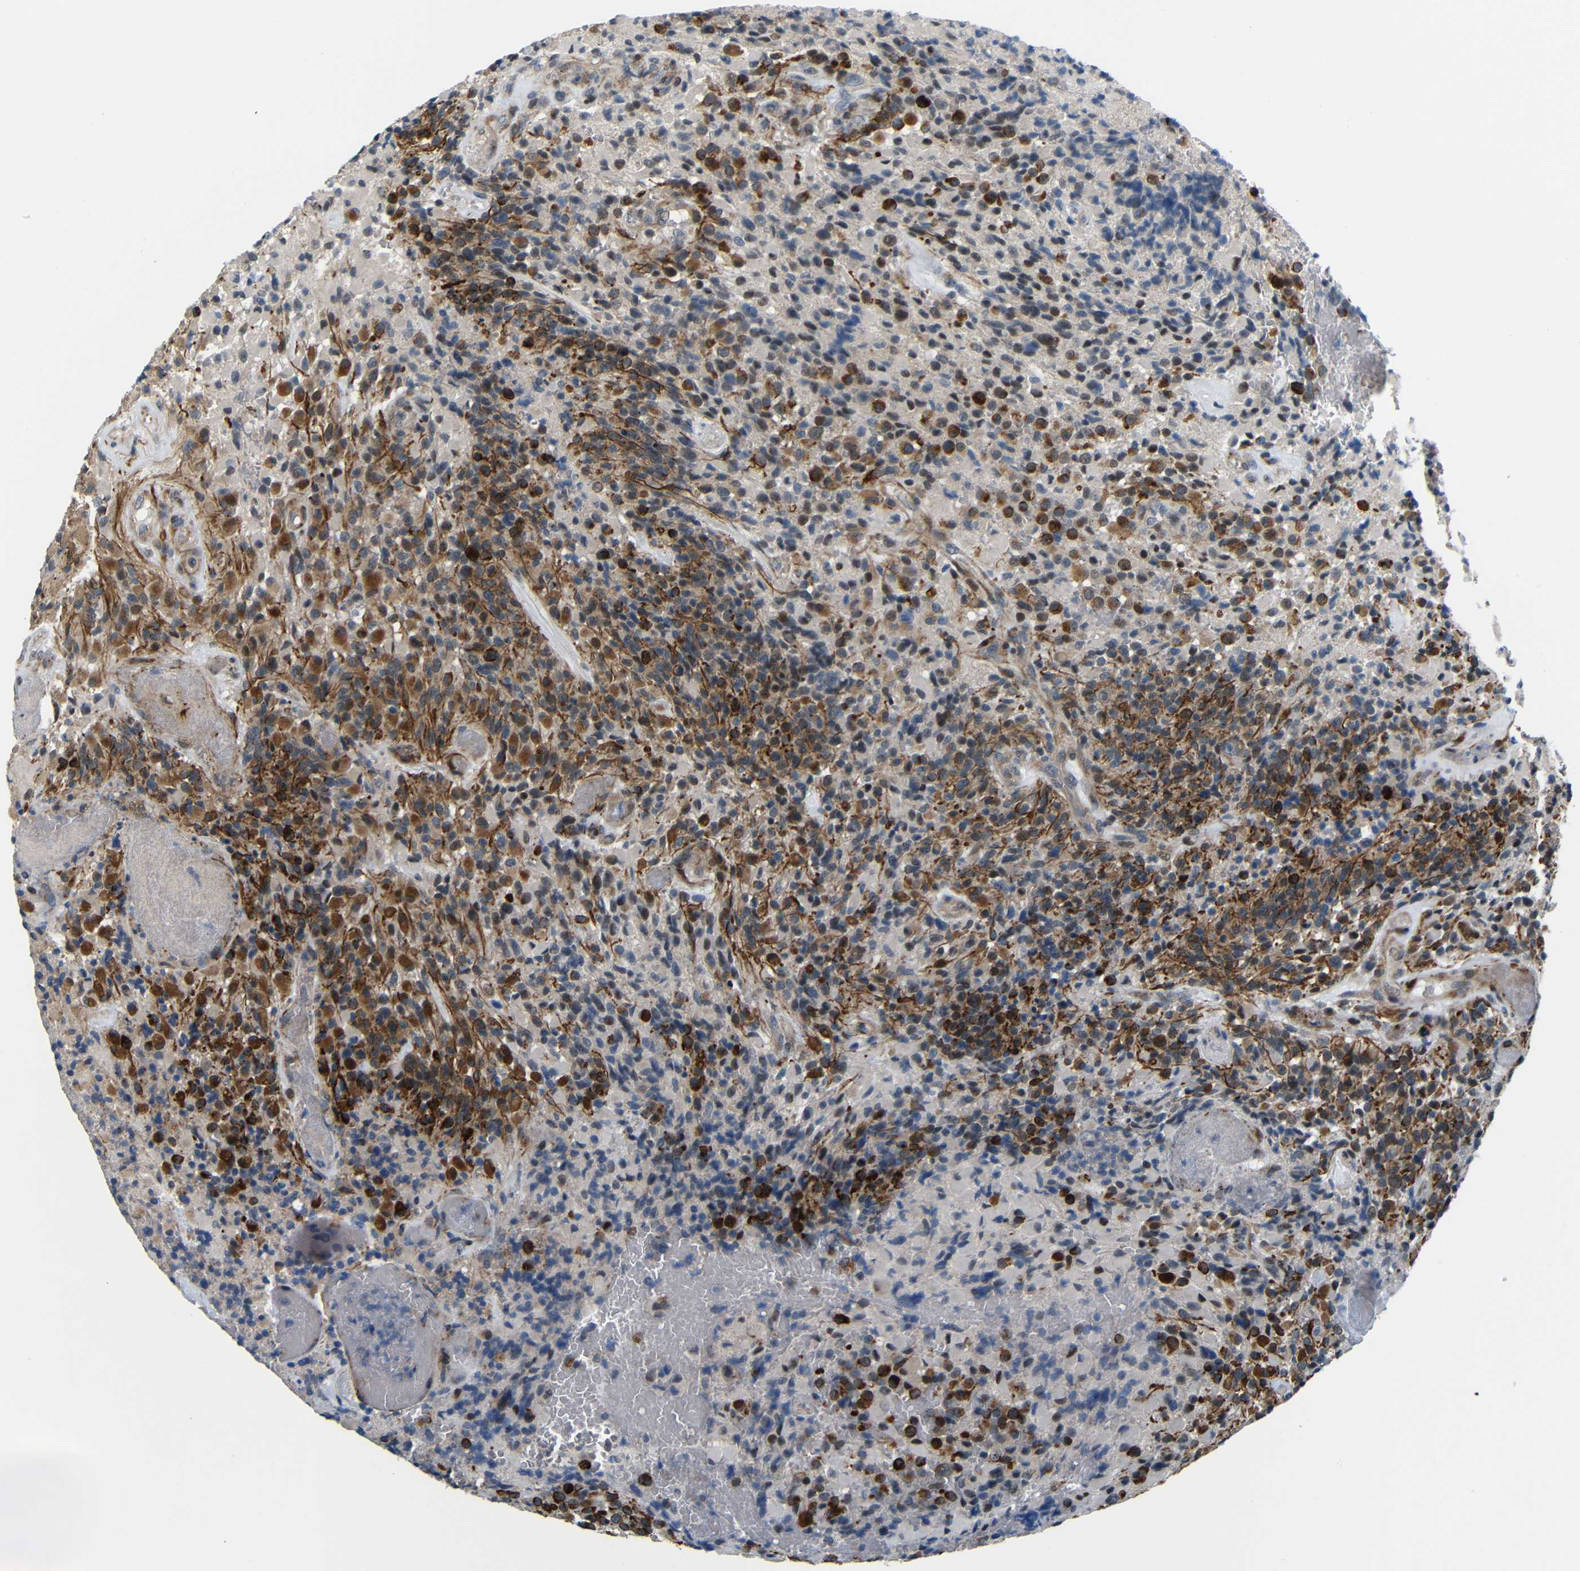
{"staining": {"intensity": "strong", "quantity": "25%-75%", "location": "cytoplasmic/membranous"}, "tissue": "glioma", "cell_type": "Tumor cells", "image_type": "cancer", "snomed": [{"axis": "morphology", "description": "Glioma, malignant, High grade"}, {"axis": "topography", "description": "Brain"}], "caption": "Human high-grade glioma (malignant) stained for a protein (brown) exhibits strong cytoplasmic/membranous positive staining in approximately 25%-75% of tumor cells.", "gene": "SYDE1", "patient": {"sex": "male", "age": 71}}